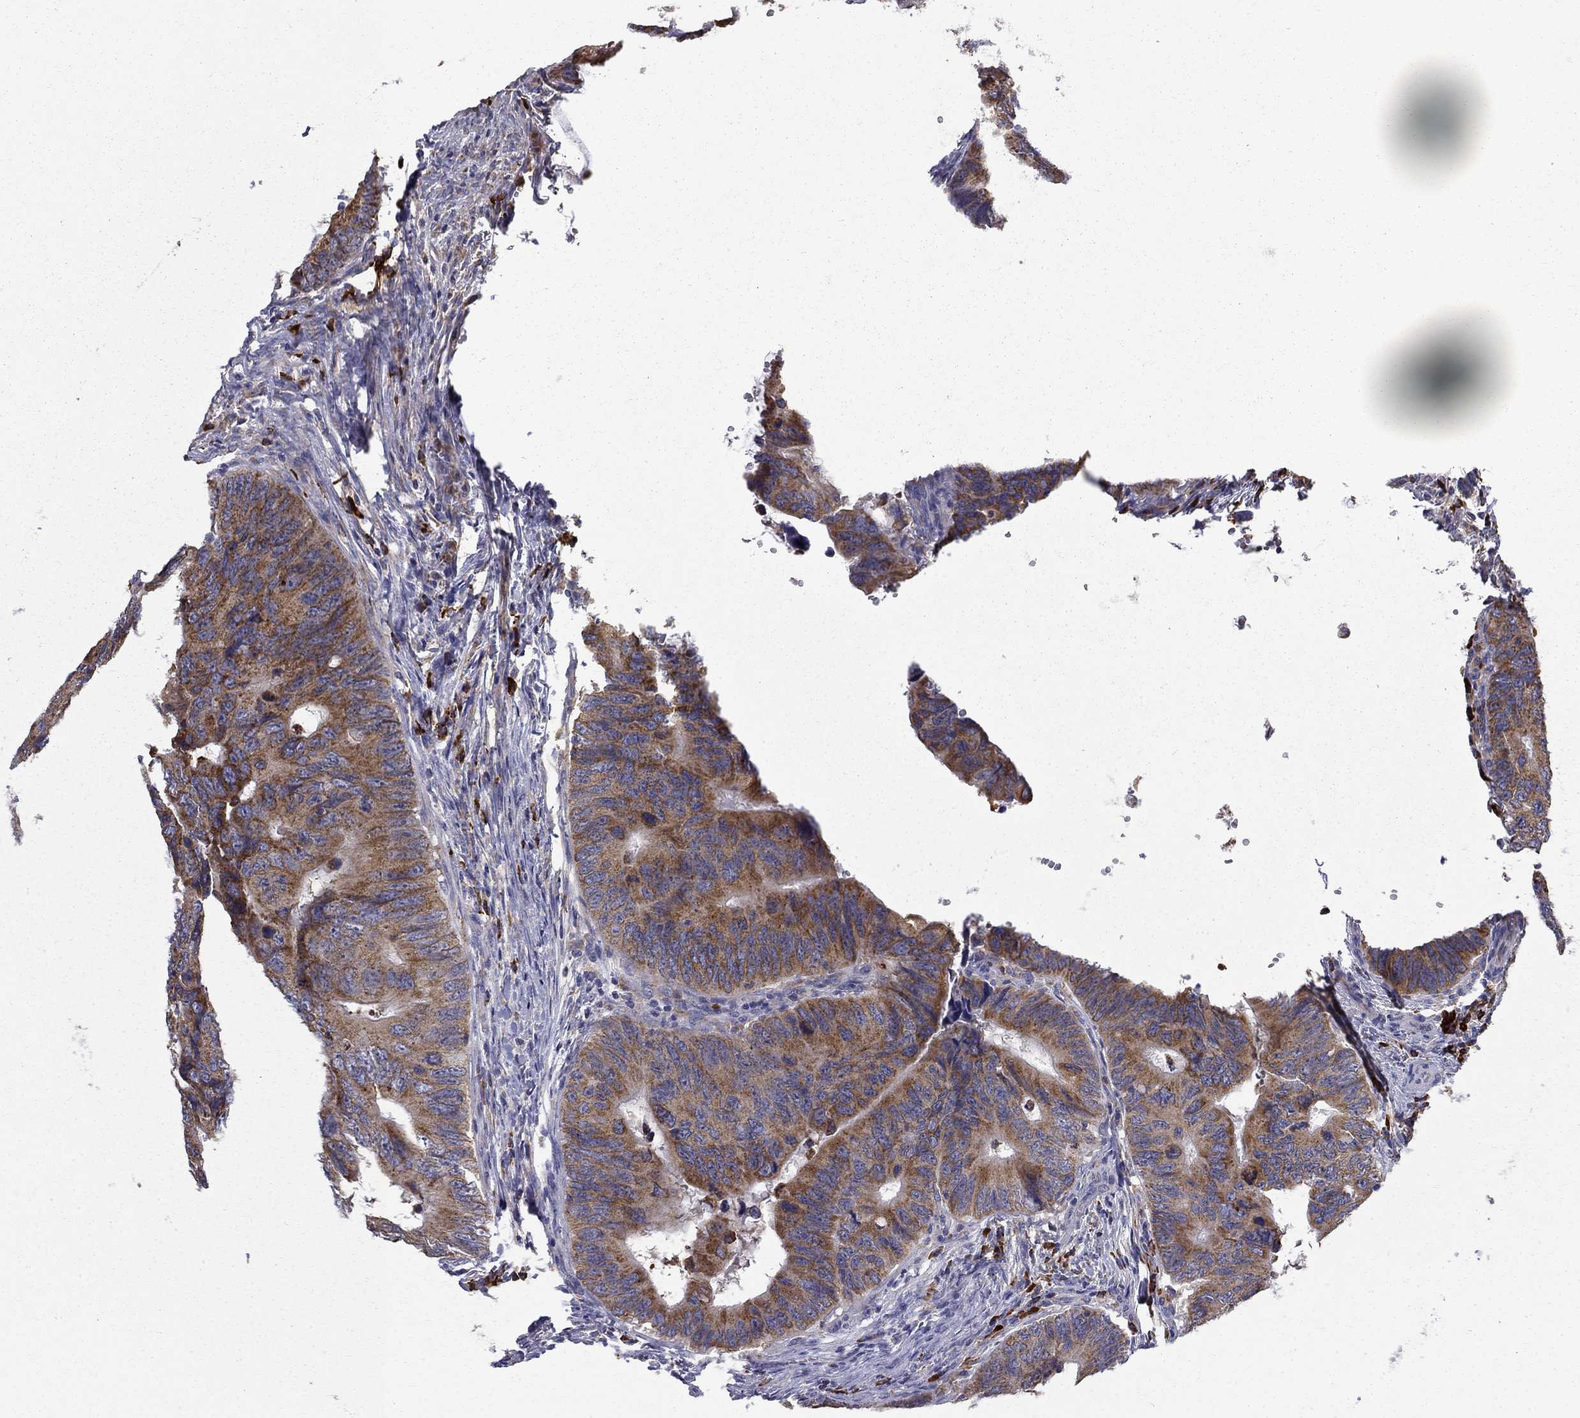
{"staining": {"intensity": "moderate", "quantity": ">75%", "location": "cytoplasmic/membranous"}, "tissue": "colorectal cancer", "cell_type": "Tumor cells", "image_type": "cancer", "snomed": [{"axis": "morphology", "description": "Adenocarcinoma, NOS"}, {"axis": "topography", "description": "Colon"}], "caption": "Colorectal adenocarcinoma tissue exhibits moderate cytoplasmic/membranous expression in approximately >75% of tumor cells, visualized by immunohistochemistry.", "gene": "PRDX4", "patient": {"sex": "female", "age": 82}}